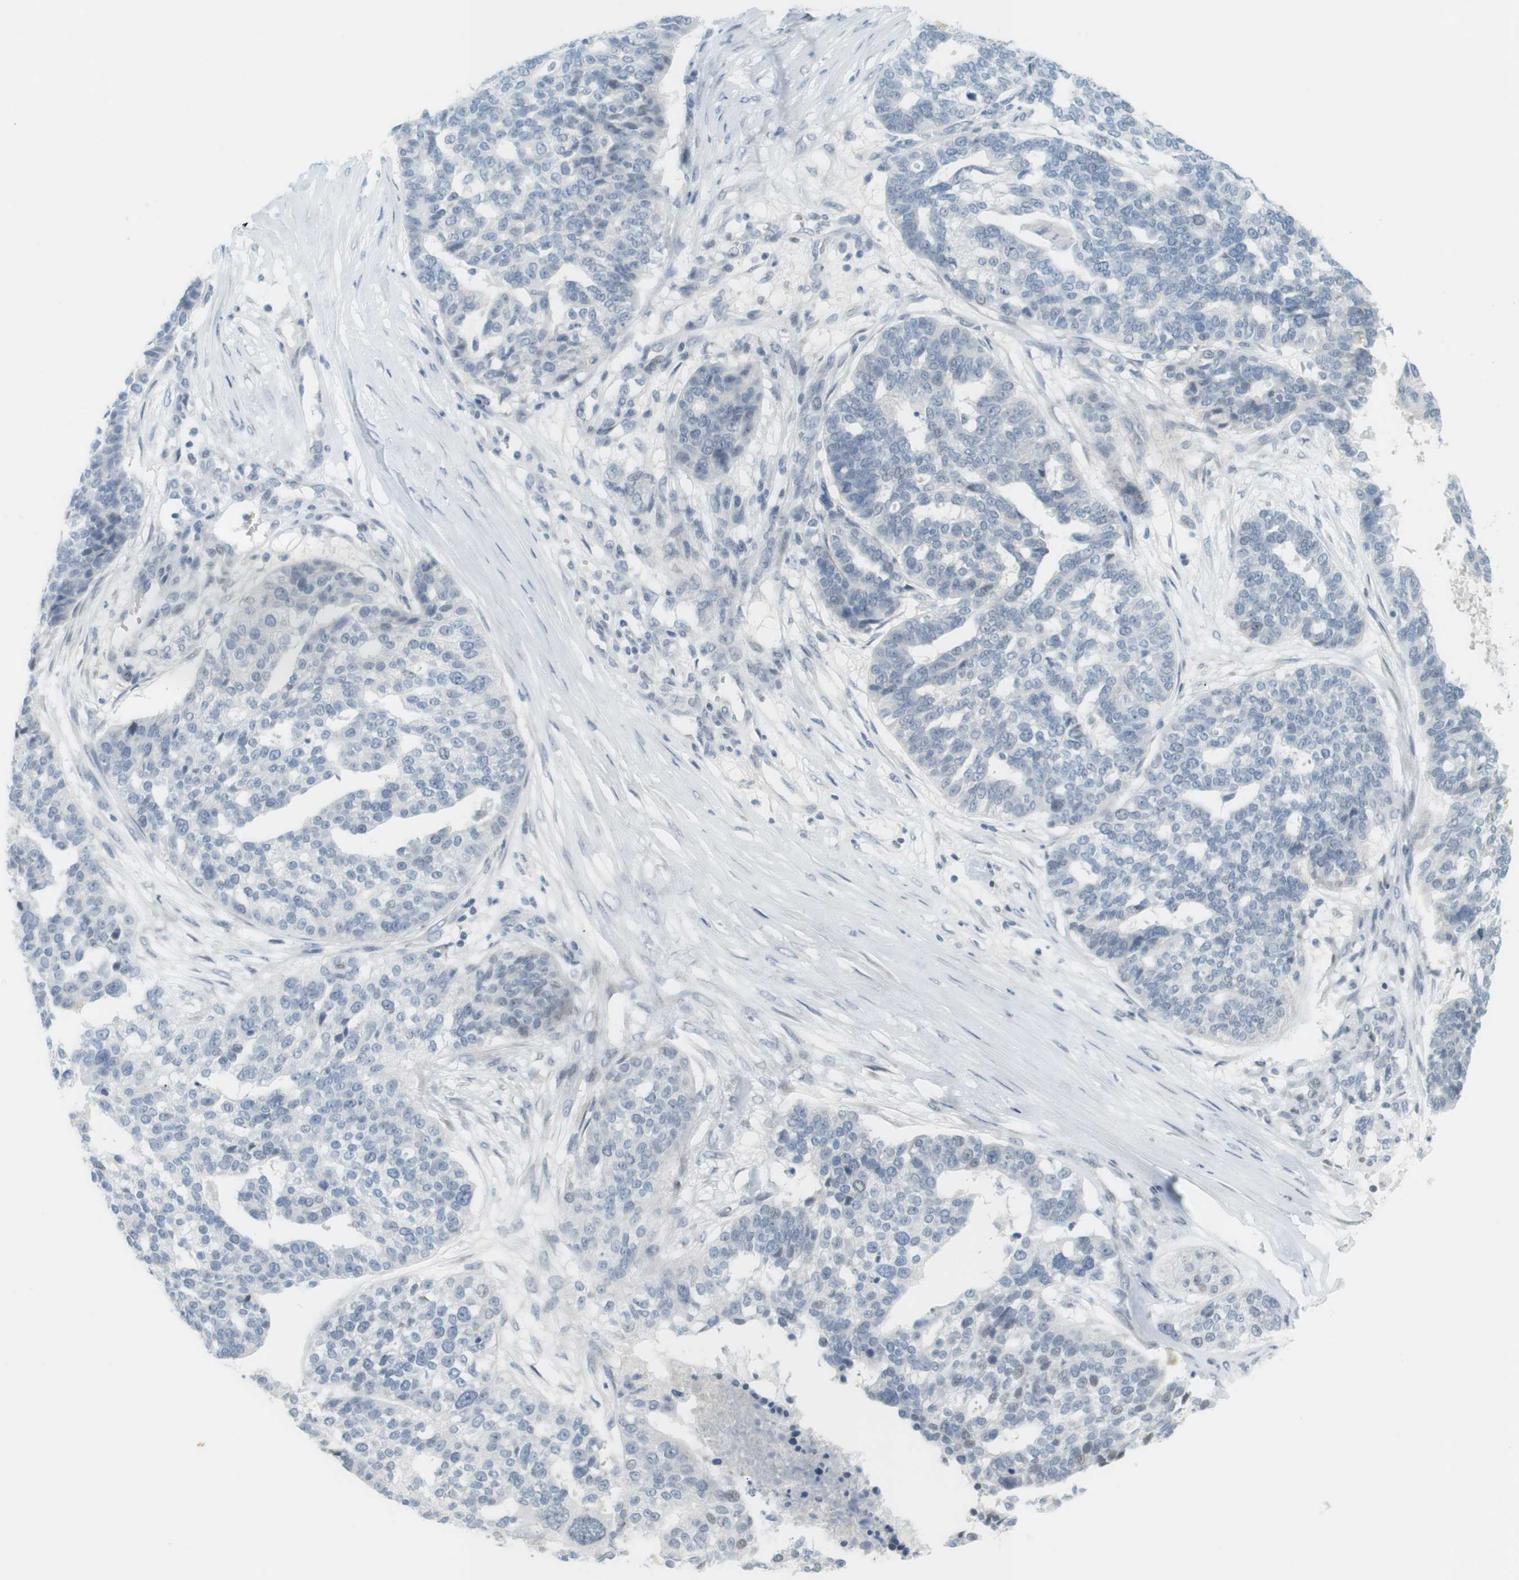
{"staining": {"intensity": "negative", "quantity": "none", "location": "none"}, "tissue": "ovarian cancer", "cell_type": "Tumor cells", "image_type": "cancer", "snomed": [{"axis": "morphology", "description": "Cystadenocarcinoma, serous, NOS"}, {"axis": "topography", "description": "Ovary"}], "caption": "High magnification brightfield microscopy of ovarian cancer (serous cystadenocarcinoma) stained with DAB (3,3'-diaminobenzidine) (brown) and counterstained with hematoxylin (blue): tumor cells show no significant expression.", "gene": "DMC1", "patient": {"sex": "female", "age": 59}}